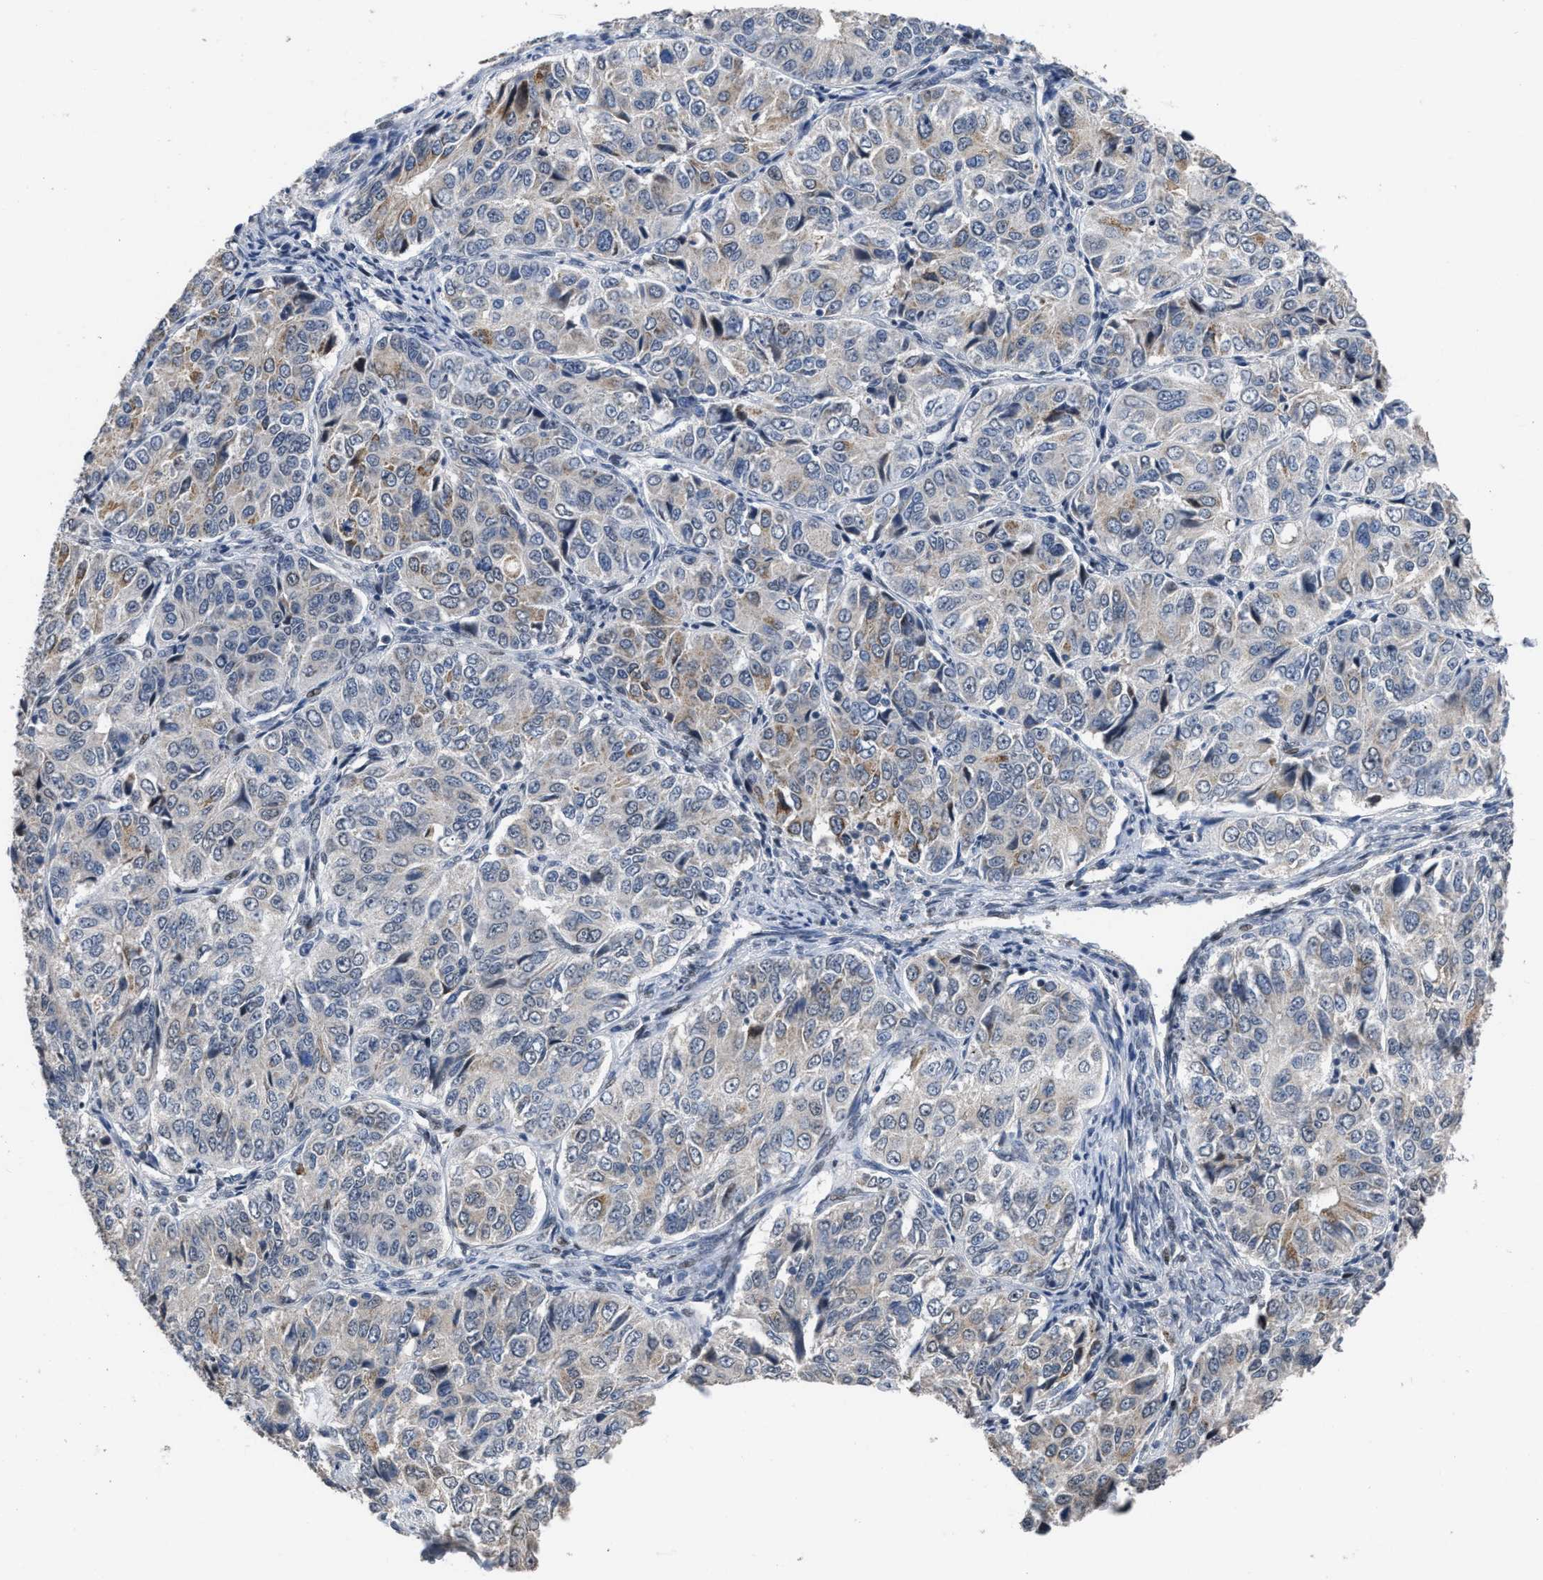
{"staining": {"intensity": "weak", "quantity": "25%-75%", "location": "cytoplasmic/membranous"}, "tissue": "ovarian cancer", "cell_type": "Tumor cells", "image_type": "cancer", "snomed": [{"axis": "morphology", "description": "Carcinoma, endometroid"}, {"axis": "topography", "description": "Ovary"}], "caption": "IHC (DAB) staining of human endometroid carcinoma (ovarian) demonstrates weak cytoplasmic/membranous protein positivity in approximately 25%-75% of tumor cells.", "gene": "SETDB1", "patient": {"sex": "female", "age": 51}}